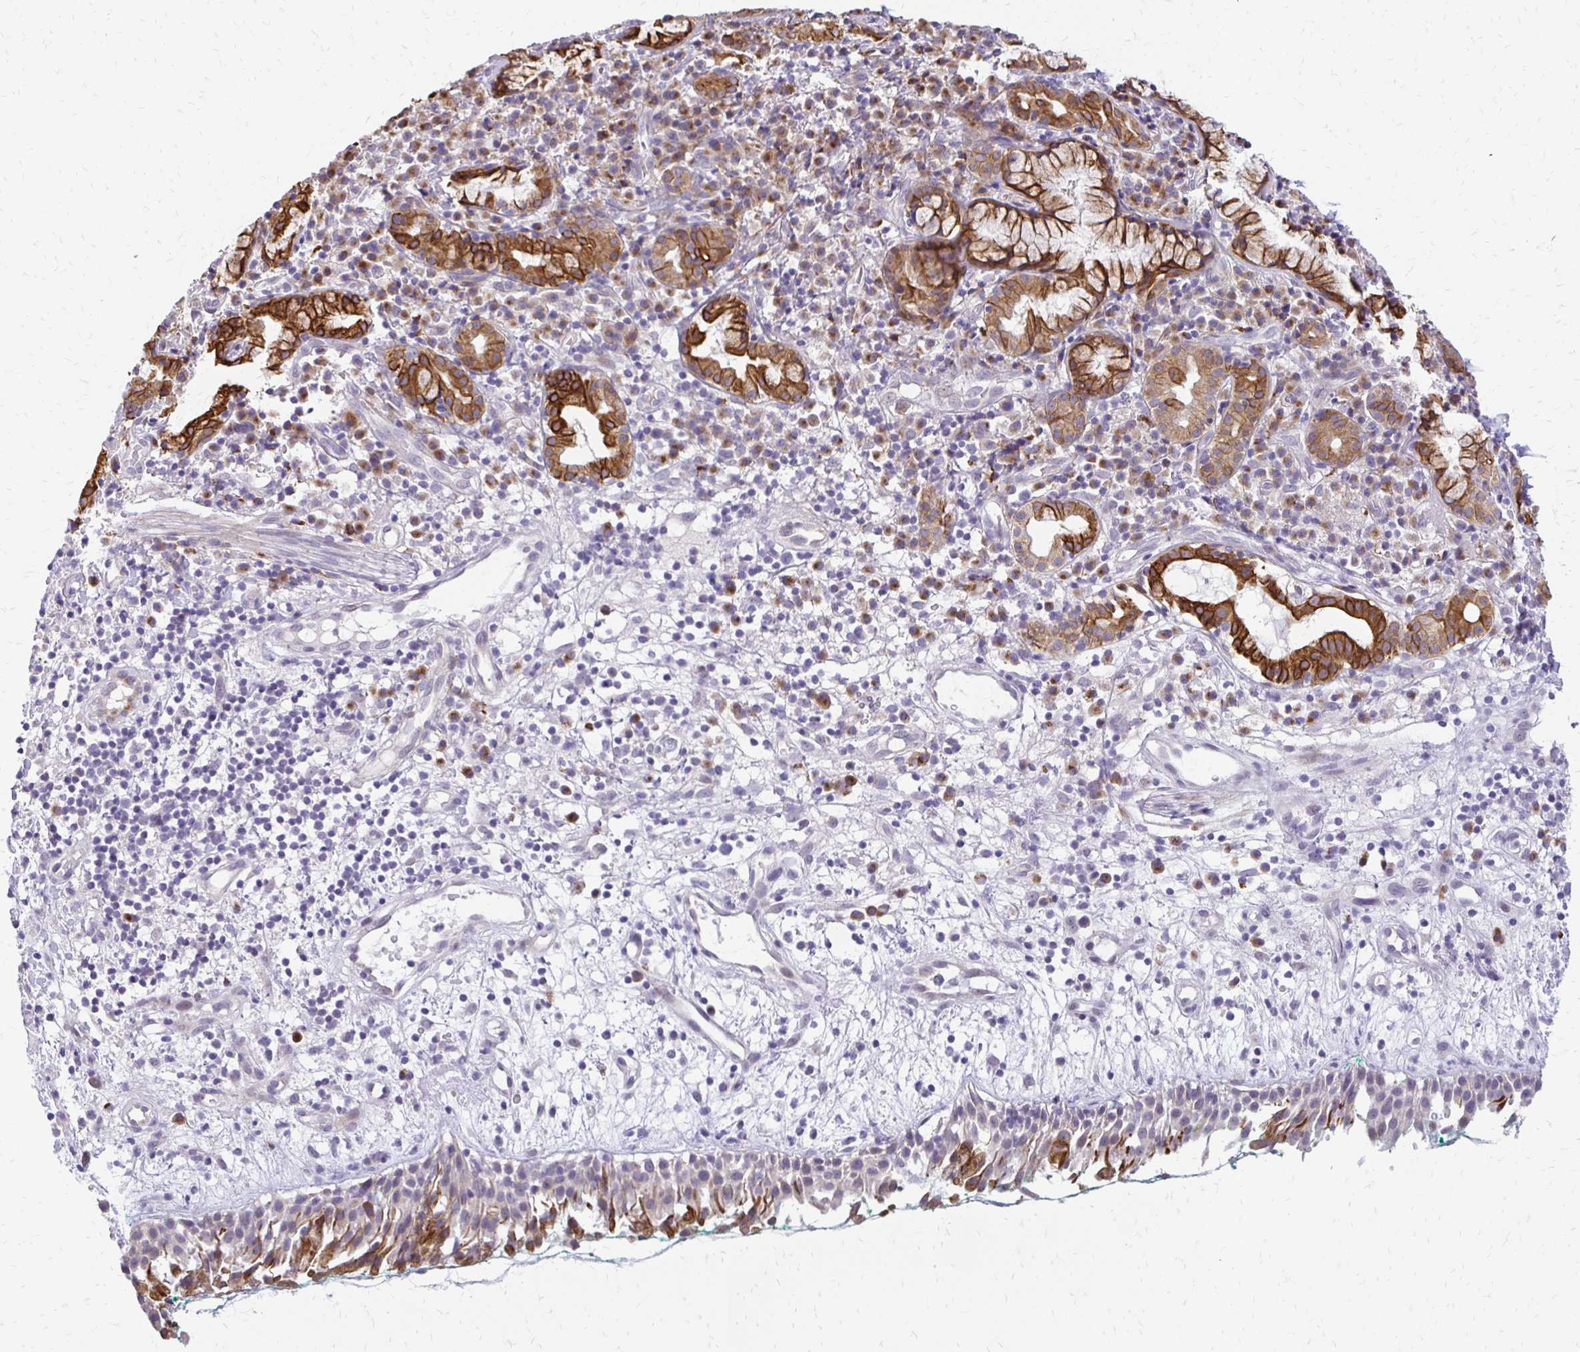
{"staining": {"intensity": "moderate", "quantity": "25%-75%", "location": "cytoplasmic/membranous"}, "tissue": "nasopharynx", "cell_type": "Respiratory epithelial cells", "image_type": "normal", "snomed": [{"axis": "morphology", "description": "Normal tissue, NOS"}, {"axis": "morphology", "description": "Basal cell carcinoma"}, {"axis": "topography", "description": "Cartilage tissue"}, {"axis": "topography", "description": "Nasopharynx"}, {"axis": "topography", "description": "Oral tissue"}], "caption": "DAB immunohistochemical staining of benign nasopharynx exhibits moderate cytoplasmic/membranous protein positivity in approximately 25%-75% of respiratory epithelial cells.", "gene": "EPYC", "patient": {"sex": "female", "age": 77}}